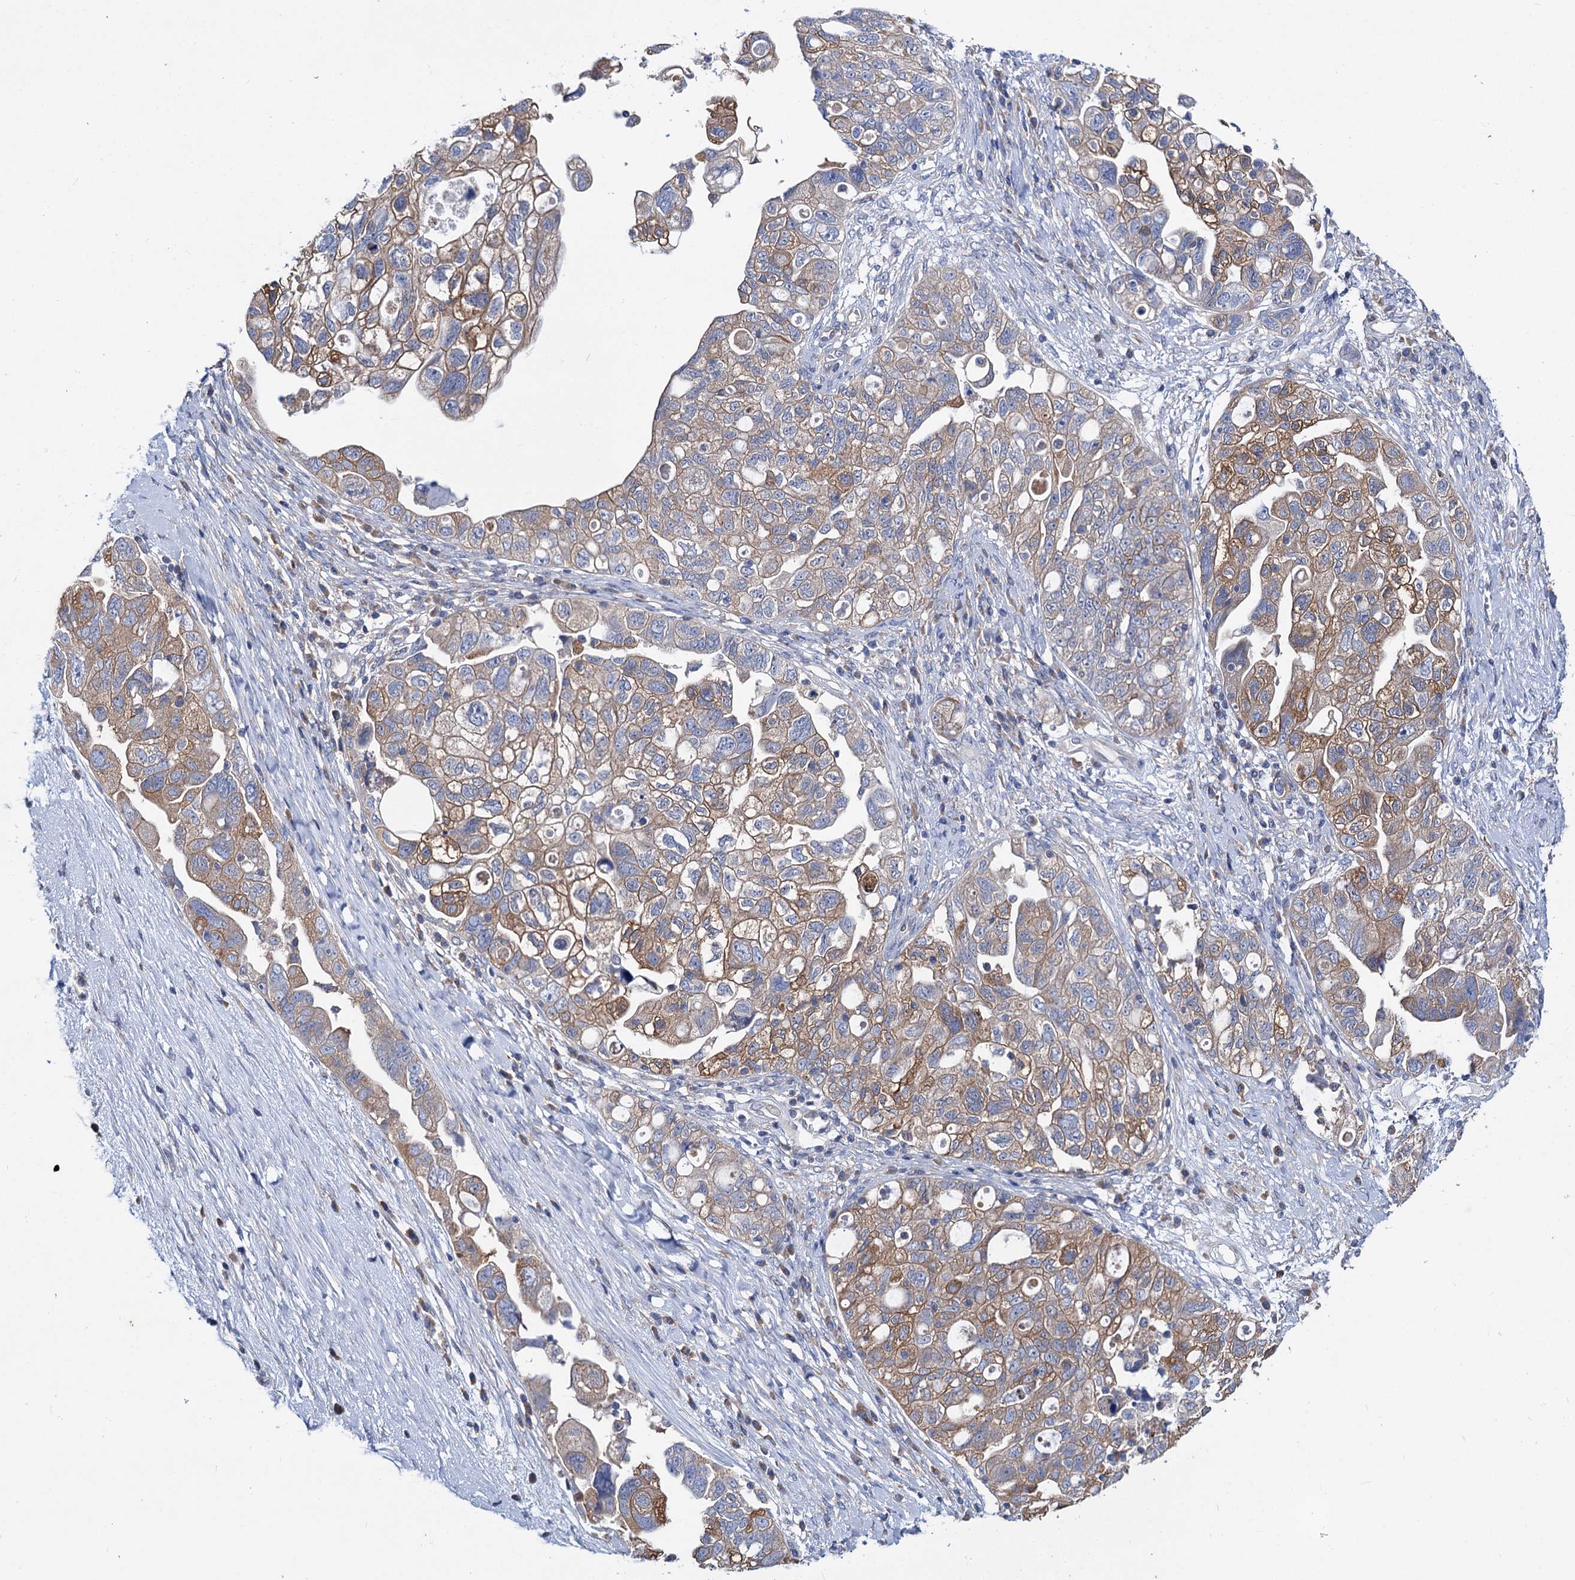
{"staining": {"intensity": "moderate", "quantity": "25%-75%", "location": "cytoplasmic/membranous"}, "tissue": "ovarian cancer", "cell_type": "Tumor cells", "image_type": "cancer", "snomed": [{"axis": "morphology", "description": "Carcinoma, NOS"}, {"axis": "morphology", "description": "Cystadenocarcinoma, serous, NOS"}, {"axis": "topography", "description": "Ovary"}], "caption": "Immunohistochemistry (IHC) histopathology image of neoplastic tissue: ovarian cancer stained using IHC shows medium levels of moderate protein expression localized specifically in the cytoplasmic/membranous of tumor cells, appearing as a cytoplasmic/membranous brown color.", "gene": "TRIM55", "patient": {"sex": "female", "age": 69}}